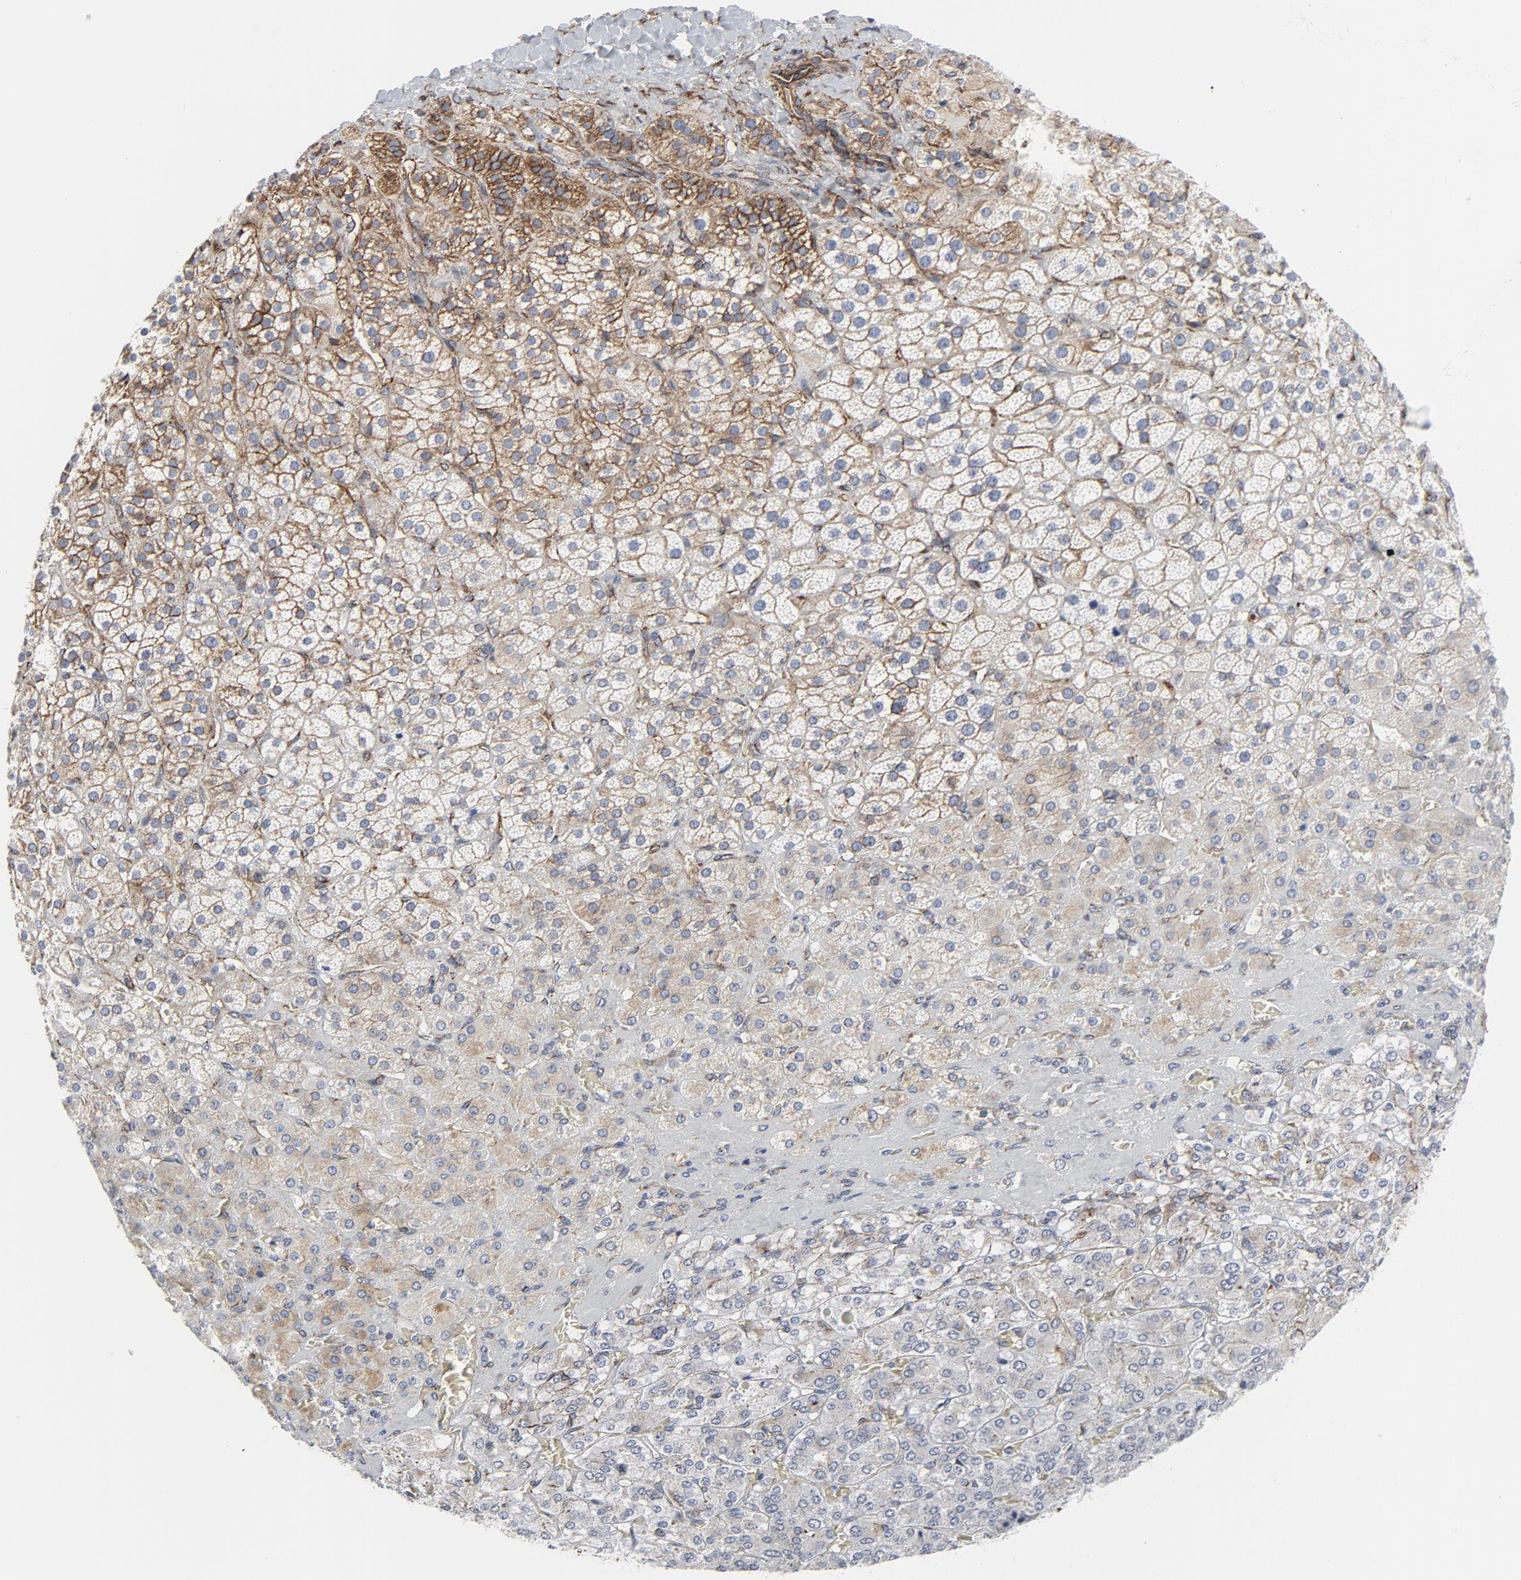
{"staining": {"intensity": "moderate", "quantity": ">75%", "location": "cytoplasmic/membranous"}, "tissue": "adrenal gland", "cell_type": "Glandular cells", "image_type": "normal", "snomed": [{"axis": "morphology", "description": "Normal tissue, NOS"}, {"axis": "topography", "description": "Adrenal gland"}], "caption": "Brown immunohistochemical staining in normal human adrenal gland exhibits moderate cytoplasmic/membranous expression in approximately >75% of glandular cells.", "gene": "TUBB1", "patient": {"sex": "female", "age": 71}}